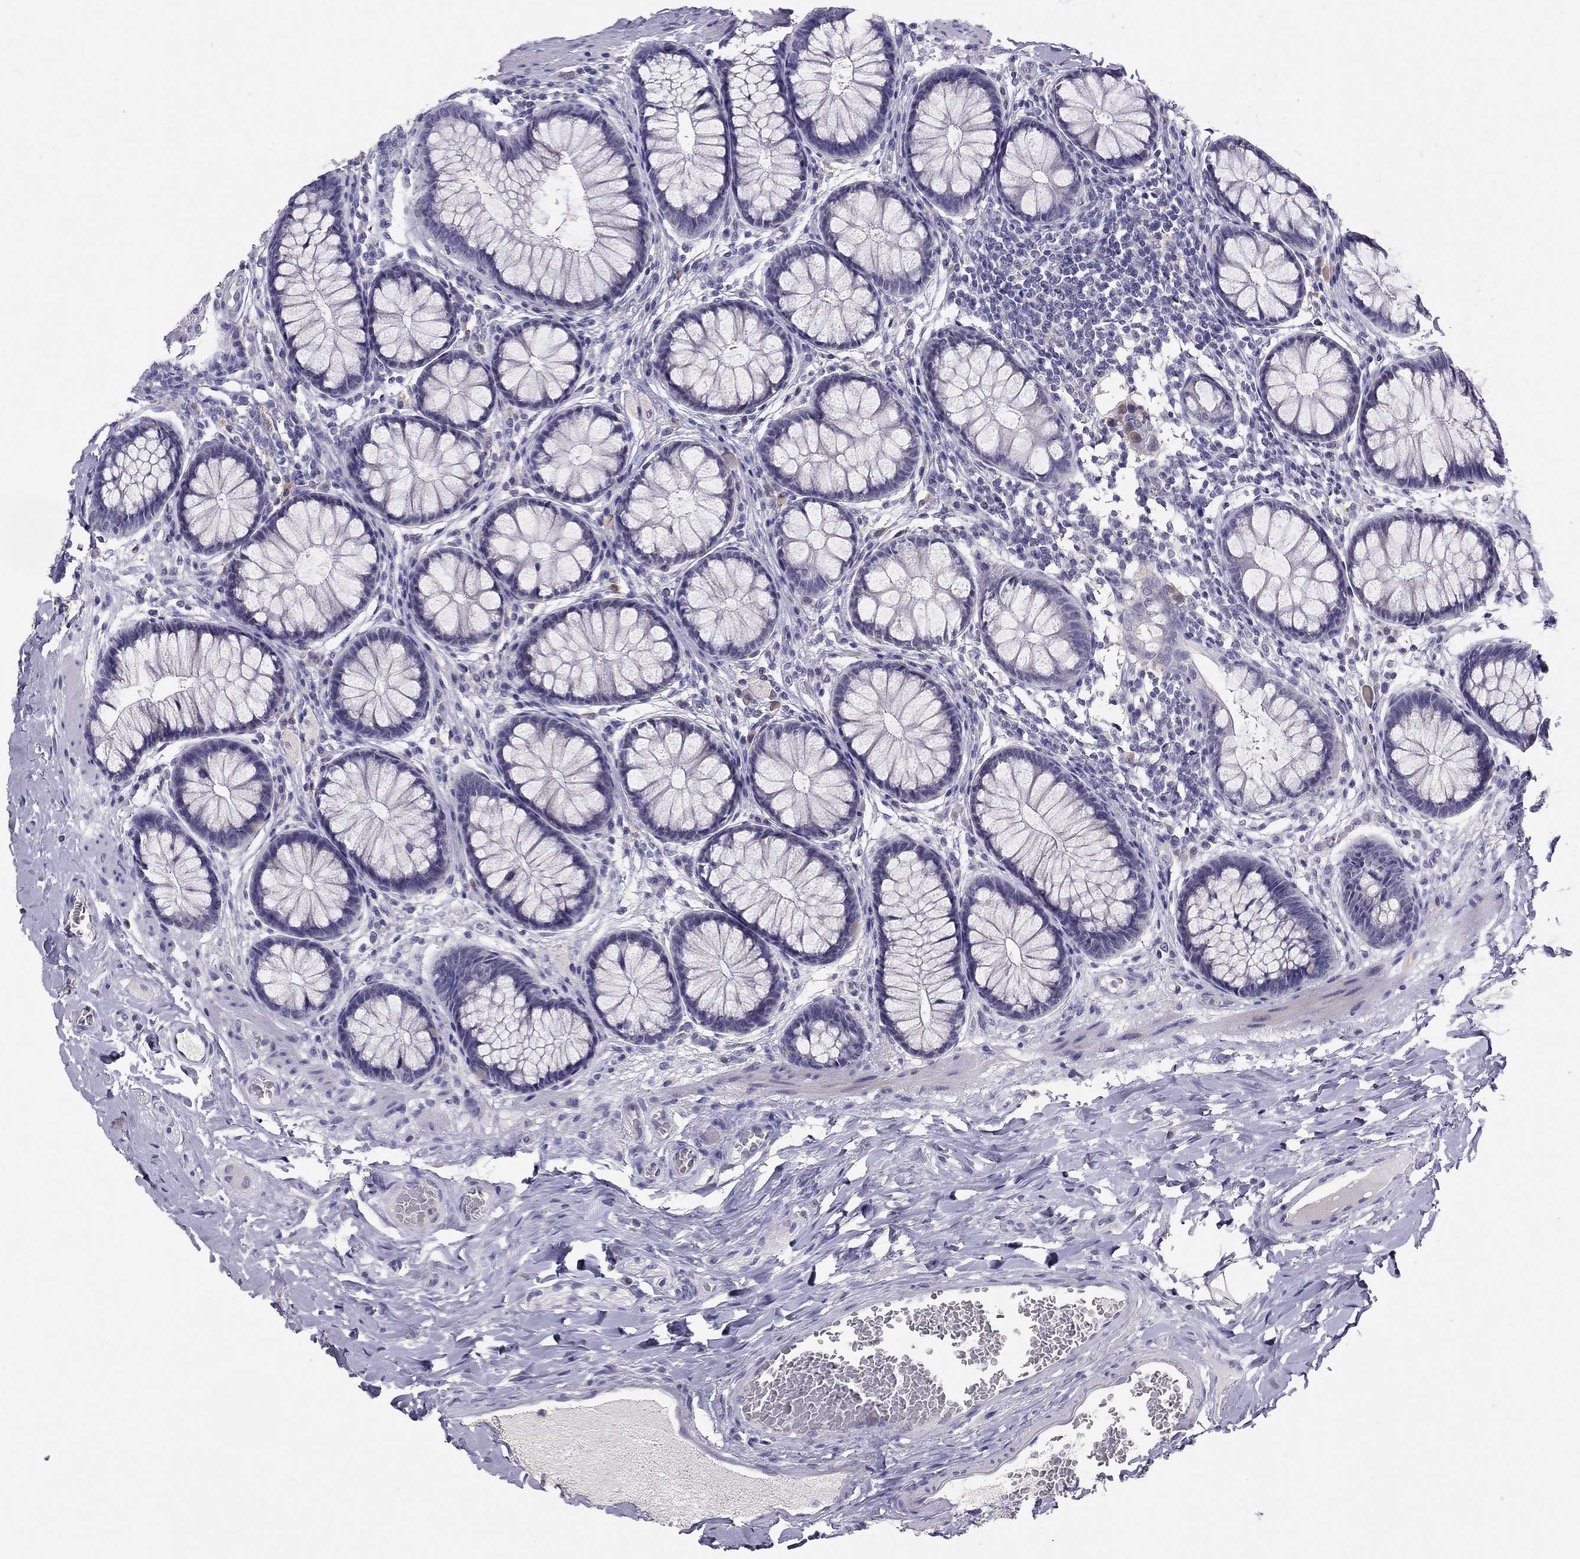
{"staining": {"intensity": "negative", "quantity": "none", "location": "none"}, "tissue": "colon", "cell_type": "Endothelial cells", "image_type": "normal", "snomed": [{"axis": "morphology", "description": "Normal tissue, NOS"}, {"axis": "topography", "description": "Colon"}], "caption": "A high-resolution micrograph shows IHC staining of normal colon, which displays no significant staining in endothelial cells.", "gene": "ADORA2A", "patient": {"sex": "female", "age": 65}}